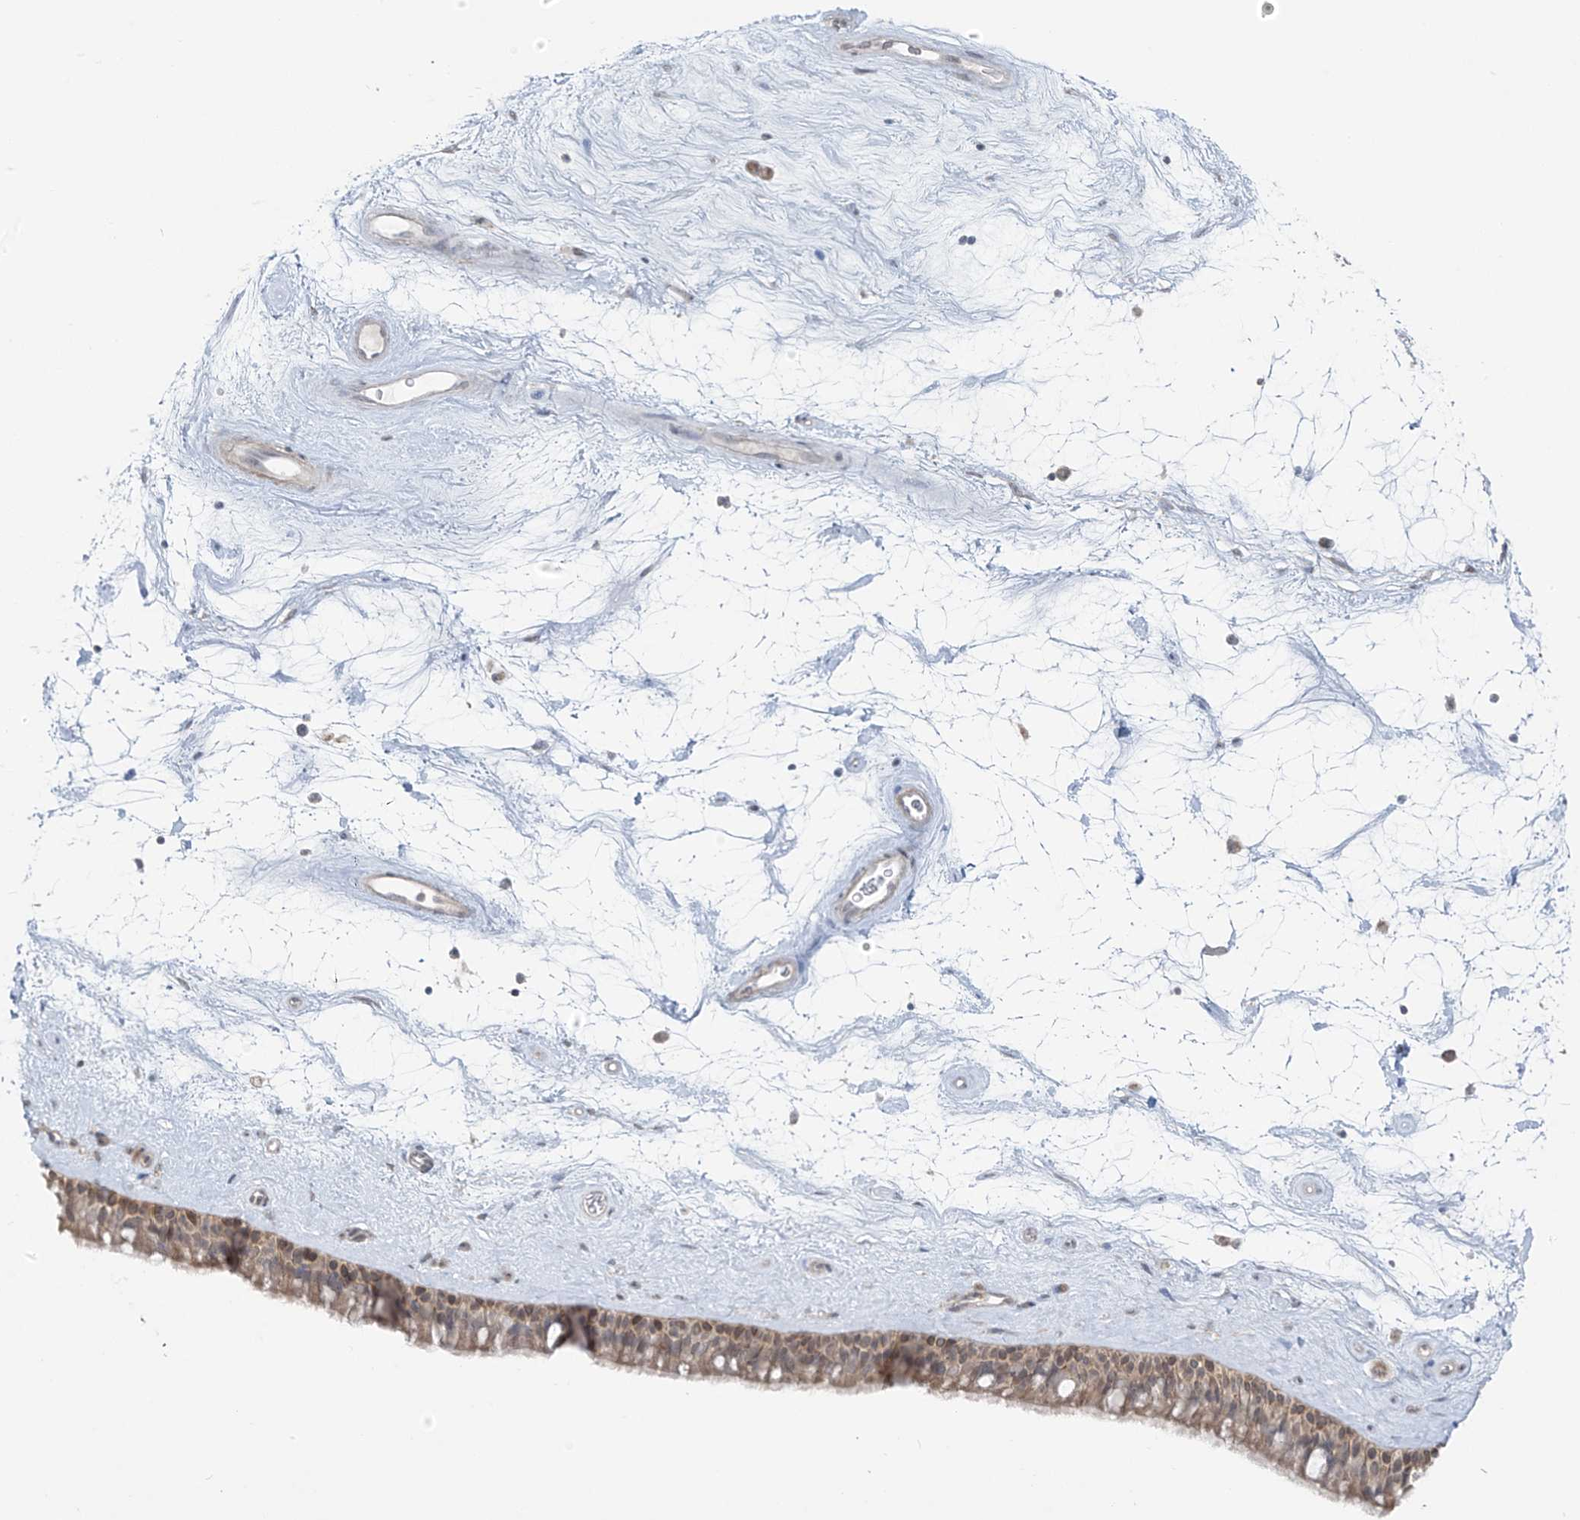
{"staining": {"intensity": "weak", "quantity": ">75%", "location": "cytoplasmic/membranous,nuclear"}, "tissue": "nasopharynx", "cell_type": "Respiratory epithelial cells", "image_type": "normal", "snomed": [{"axis": "morphology", "description": "Normal tissue, NOS"}, {"axis": "topography", "description": "Nasopharynx"}], "caption": "Immunohistochemistry (IHC) histopathology image of benign nasopharynx: human nasopharynx stained using IHC demonstrates low levels of weak protein expression localized specifically in the cytoplasmic/membranous,nuclear of respiratory epithelial cells, appearing as a cytoplasmic/membranous,nuclear brown color.", "gene": "HDDC2", "patient": {"sex": "male", "age": 64}}